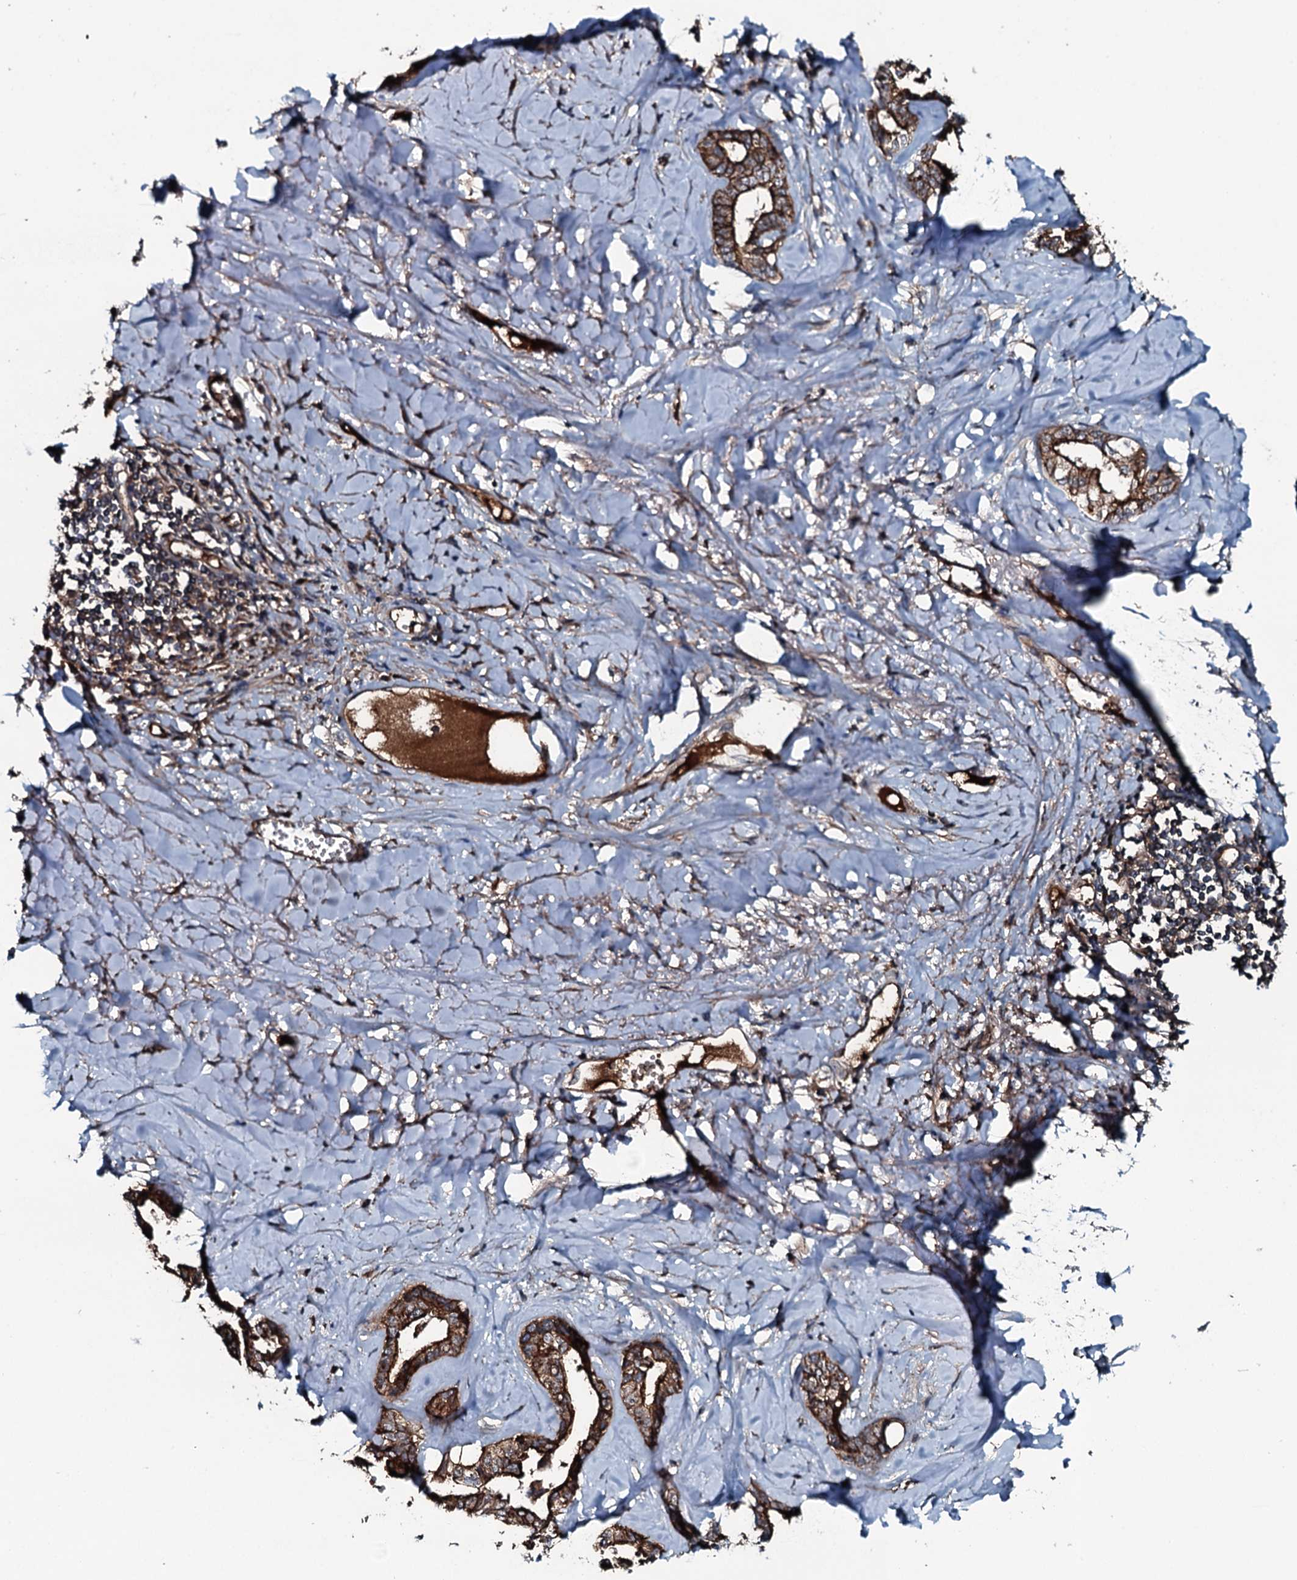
{"staining": {"intensity": "strong", "quantity": ">75%", "location": "cytoplasmic/membranous"}, "tissue": "liver cancer", "cell_type": "Tumor cells", "image_type": "cancer", "snomed": [{"axis": "morphology", "description": "Cholangiocarcinoma"}, {"axis": "topography", "description": "Liver"}], "caption": "High-power microscopy captured an IHC photomicrograph of liver cancer, revealing strong cytoplasmic/membranous staining in about >75% of tumor cells. Using DAB (3,3'-diaminobenzidine) (brown) and hematoxylin (blue) stains, captured at high magnification using brightfield microscopy.", "gene": "TRIM7", "patient": {"sex": "female", "age": 77}}